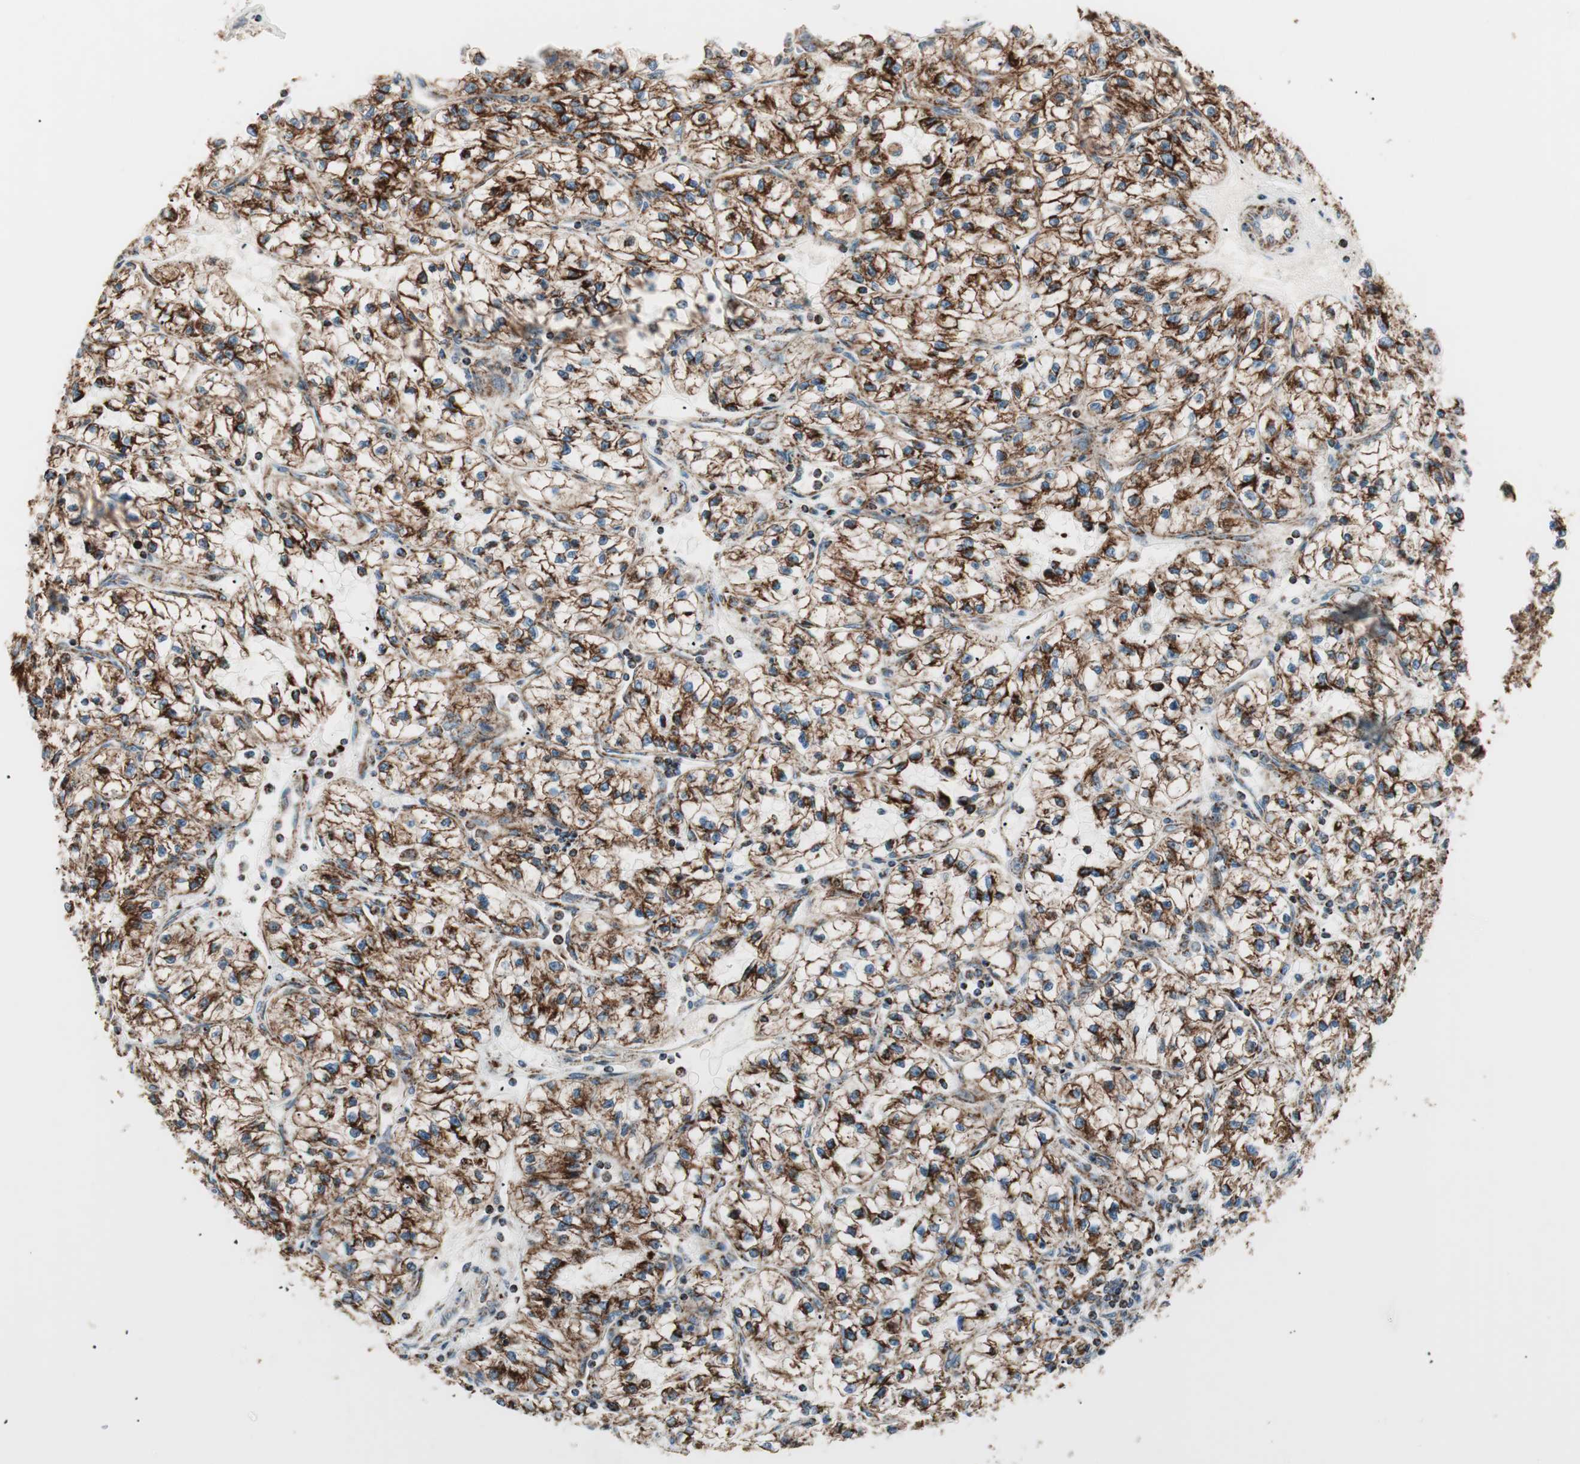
{"staining": {"intensity": "strong", "quantity": ">75%", "location": "cytoplasmic/membranous"}, "tissue": "renal cancer", "cell_type": "Tumor cells", "image_type": "cancer", "snomed": [{"axis": "morphology", "description": "Adenocarcinoma, NOS"}, {"axis": "topography", "description": "Kidney"}], "caption": "Immunohistochemical staining of renal adenocarcinoma exhibits high levels of strong cytoplasmic/membranous protein positivity in approximately >75% of tumor cells.", "gene": "TOMM22", "patient": {"sex": "female", "age": 57}}